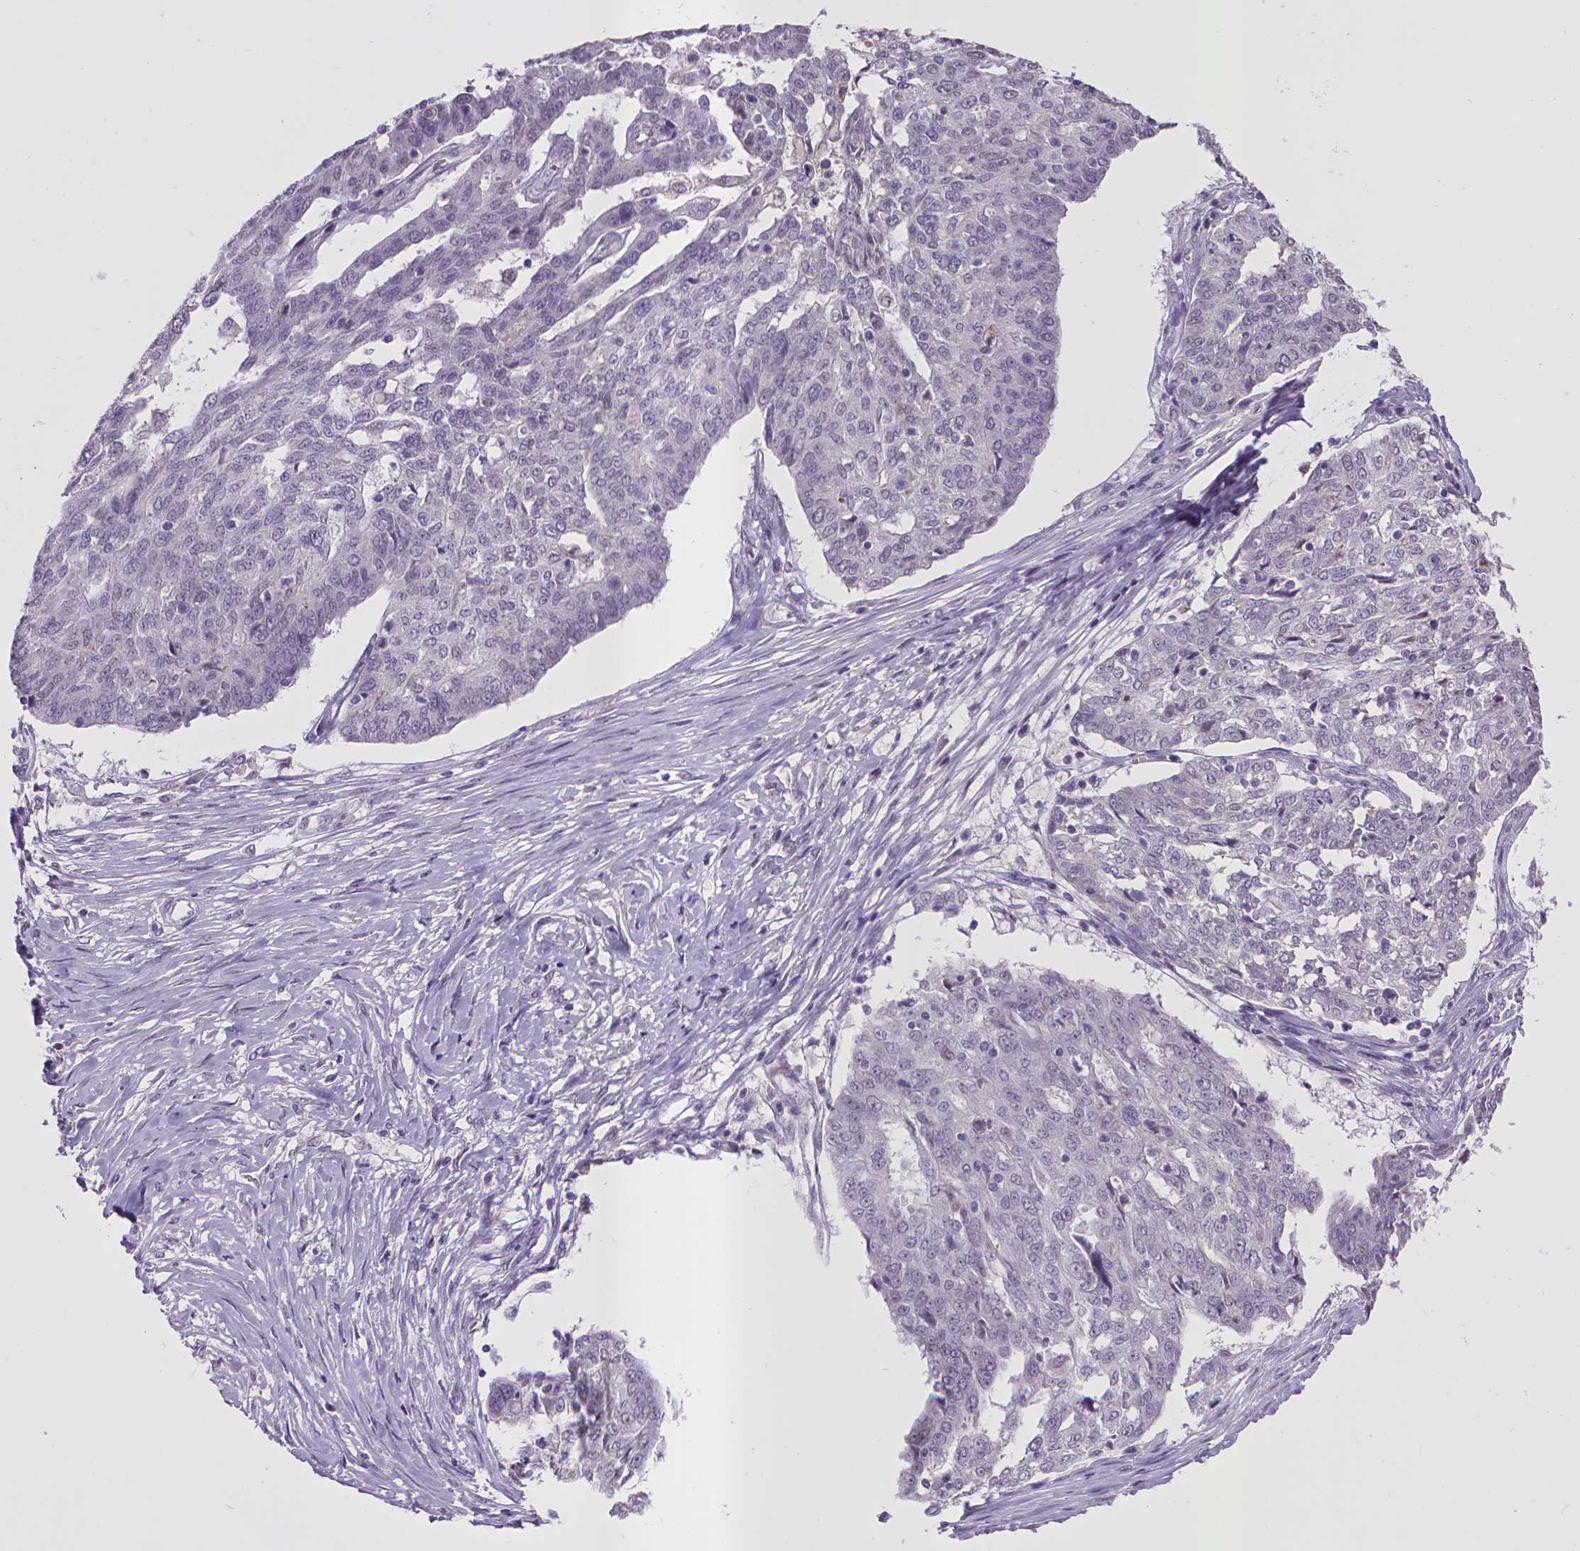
{"staining": {"intensity": "negative", "quantity": "none", "location": "none"}, "tissue": "ovarian cancer", "cell_type": "Tumor cells", "image_type": "cancer", "snomed": [{"axis": "morphology", "description": "Cystadenocarcinoma, serous, NOS"}, {"axis": "topography", "description": "Ovary"}], "caption": "Image shows no significant protein staining in tumor cells of ovarian serous cystadenocarcinoma.", "gene": "KMO", "patient": {"sex": "female", "age": 67}}